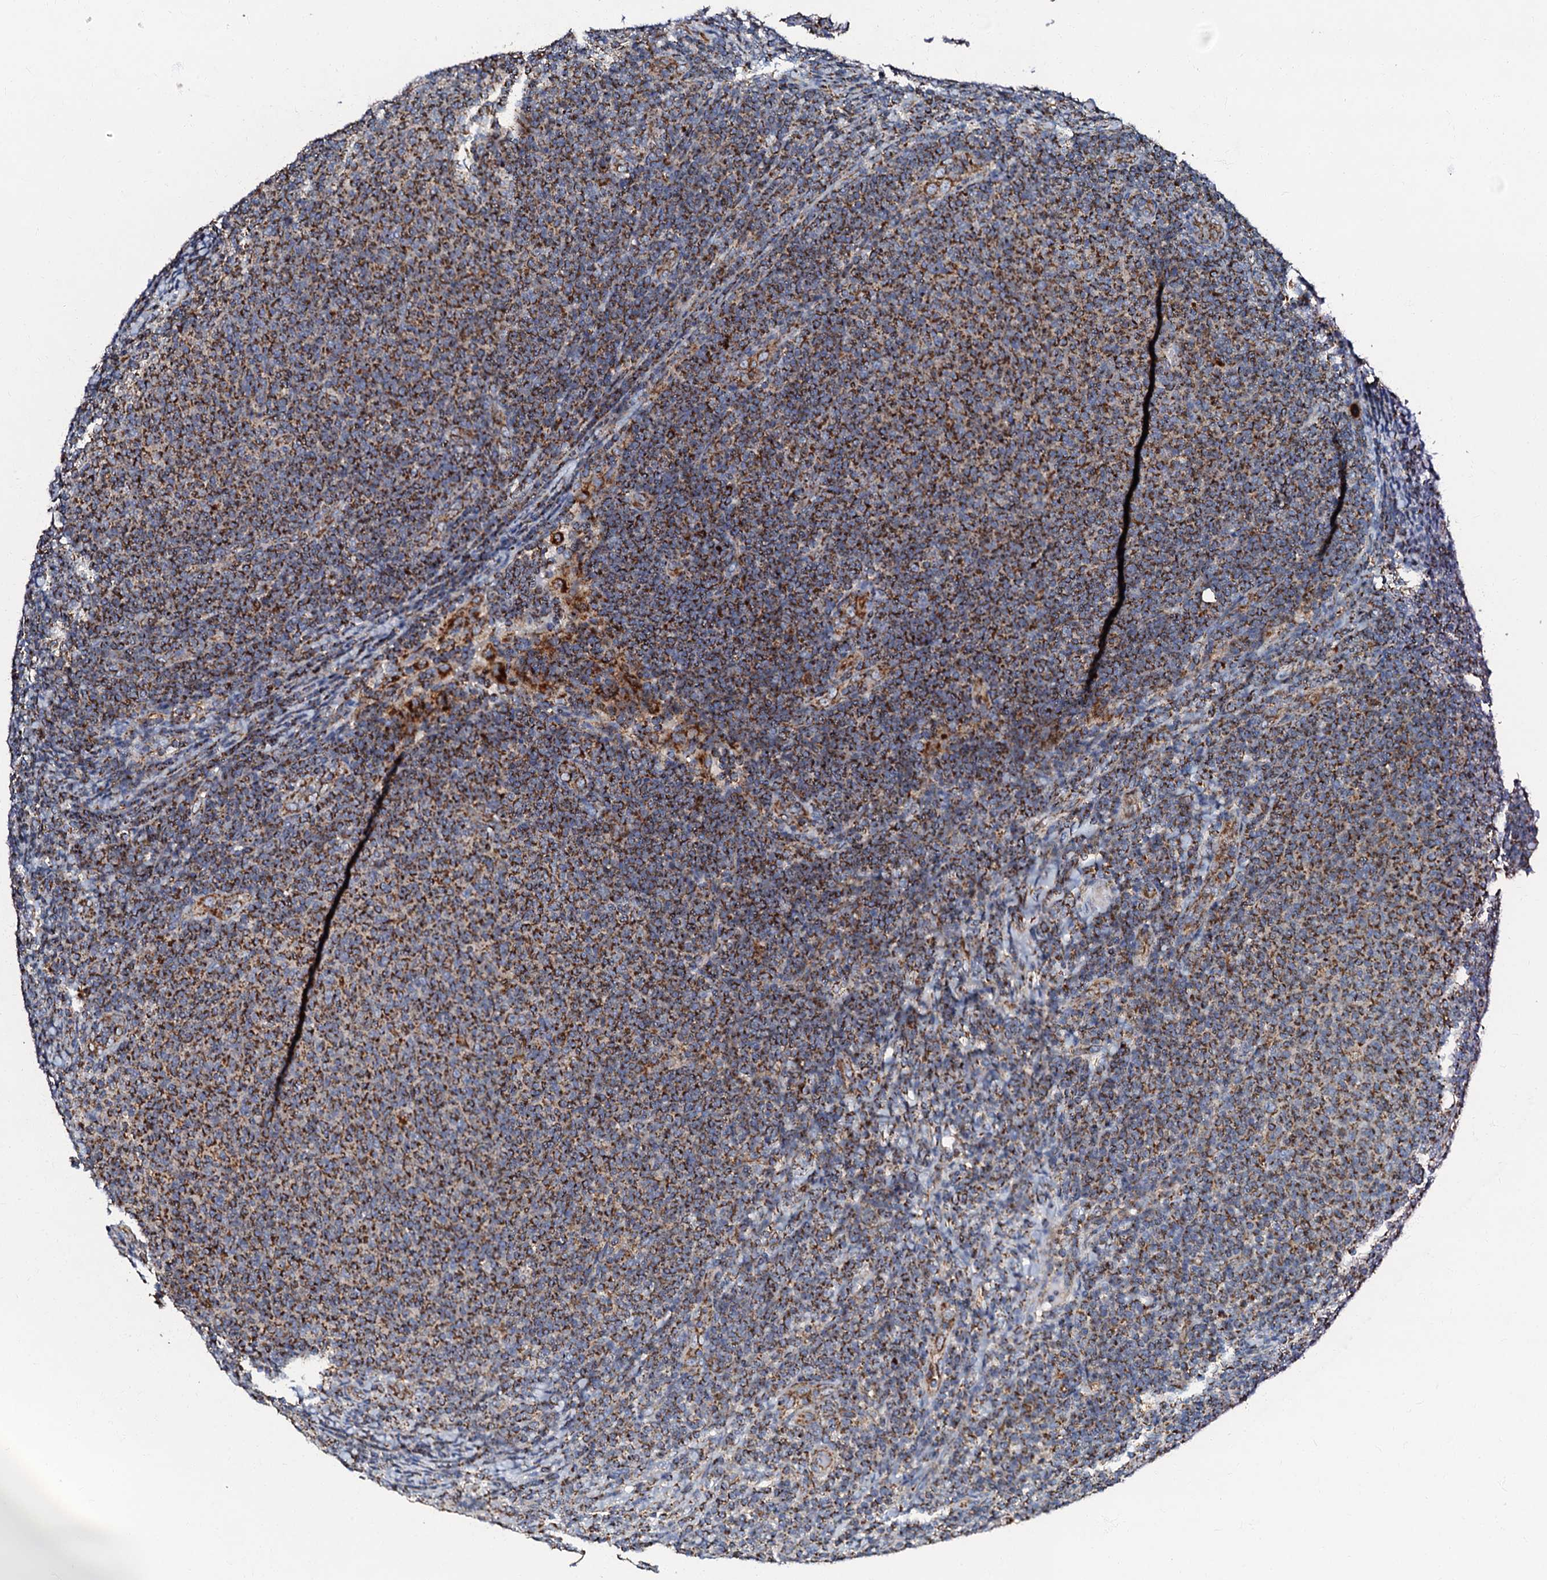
{"staining": {"intensity": "strong", "quantity": ">75%", "location": "cytoplasmic/membranous"}, "tissue": "lymphoma", "cell_type": "Tumor cells", "image_type": "cancer", "snomed": [{"axis": "morphology", "description": "Malignant lymphoma, non-Hodgkin's type, Low grade"}, {"axis": "topography", "description": "Lymph node"}], "caption": "The micrograph demonstrates immunohistochemical staining of malignant lymphoma, non-Hodgkin's type (low-grade). There is strong cytoplasmic/membranous positivity is present in about >75% of tumor cells.", "gene": "NDUFA12", "patient": {"sex": "male", "age": 66}}